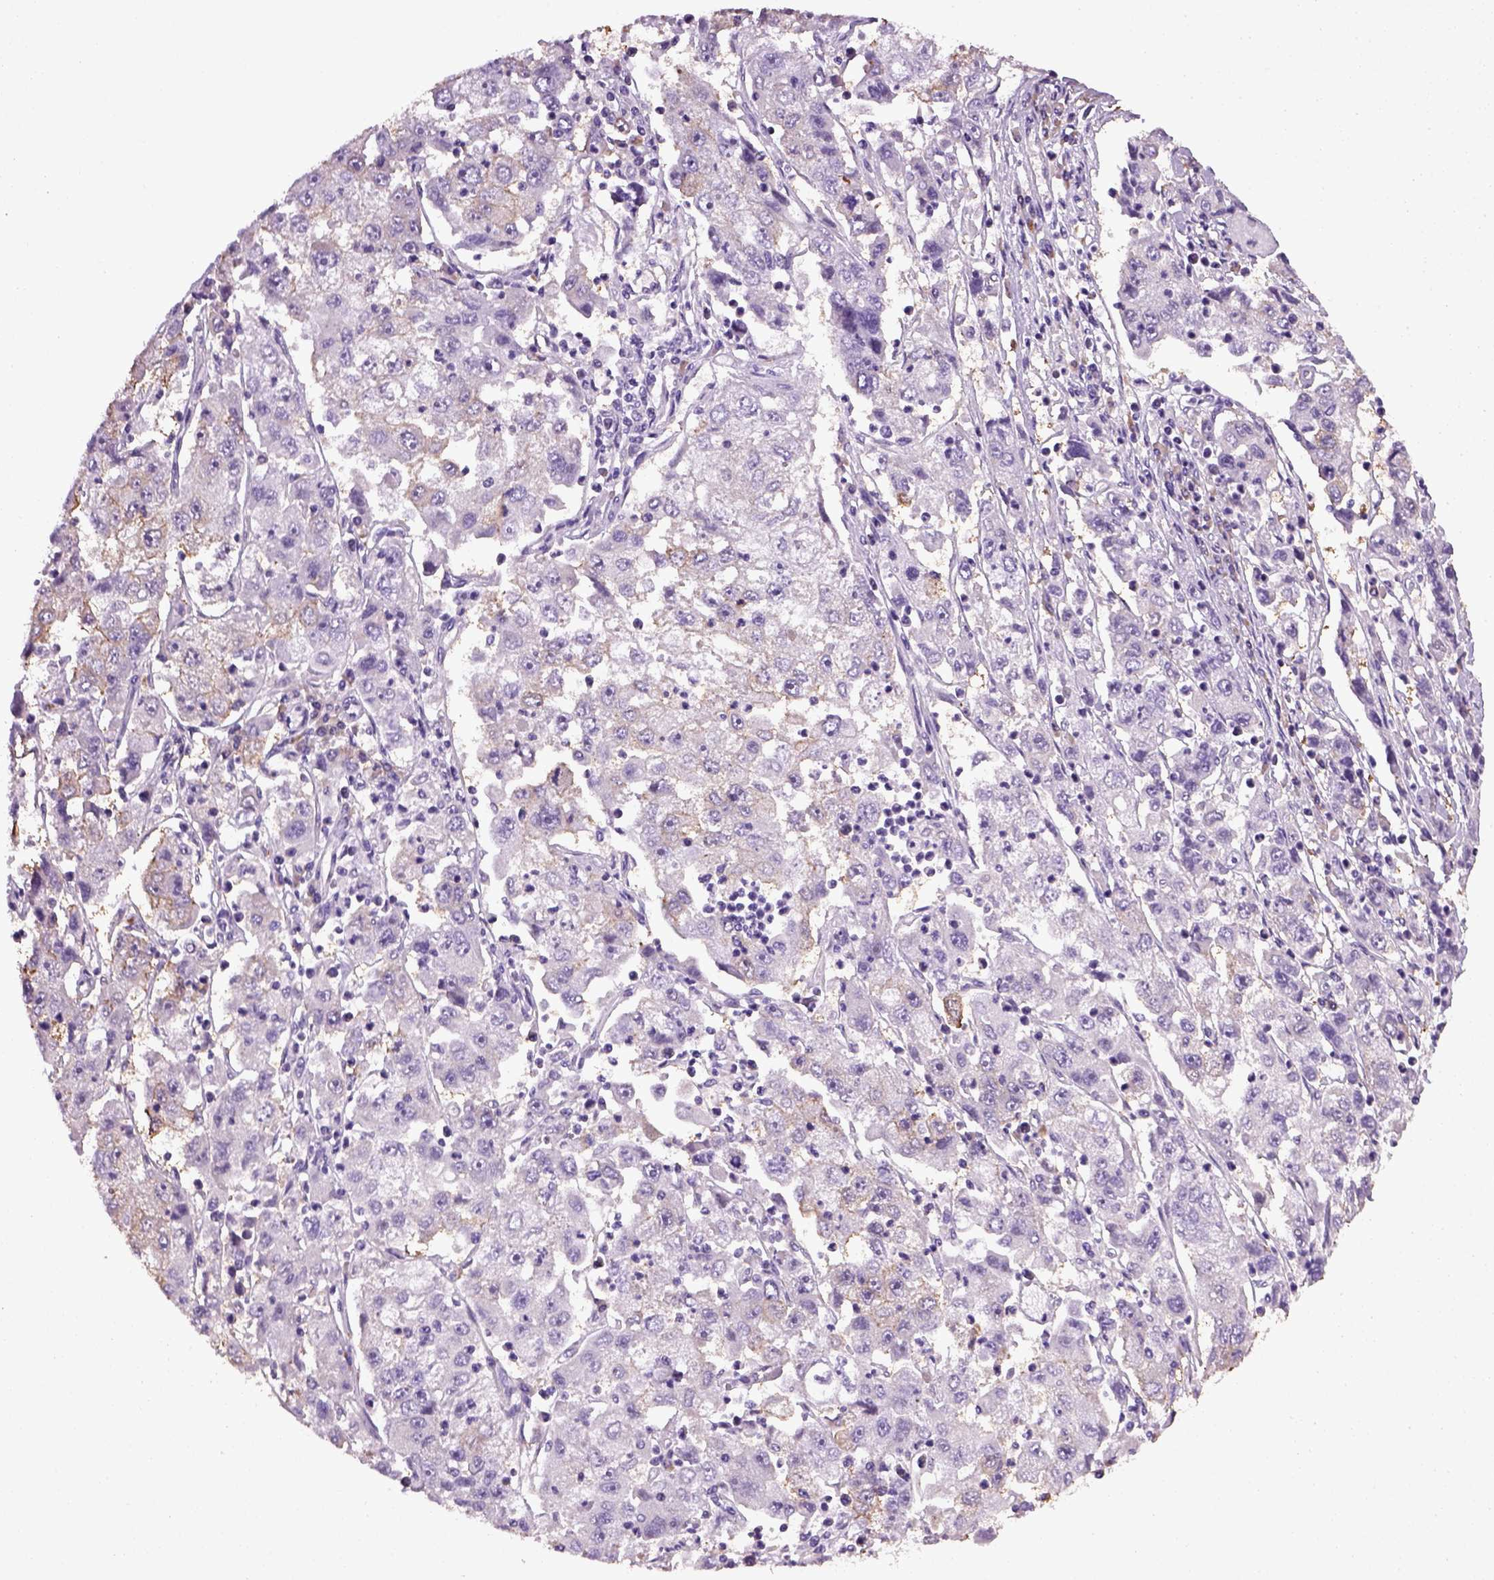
{"staining": {"intensity": "negative", "quantity": "none", "location": "none"}, "tissue": "cervical cancer", "cell_type": "Tumor cells", "image_type": "cancer", "snomed": [{"axis": "morphology", "description": "Squamous cell carcinoma, NOS"}, {"axis": "topography", "description": "Cervix"}], "caption": "Protein analysis of cervical cancer displays no significant positivity in tumor cells. The staining is performed using DAB (3,3'-diaminobenzidine) brown chromogen with nuclei counter-stained in using hematoxylin.", "gene": "TPRG1", "patient": {"sex": "female", "age": 36}}